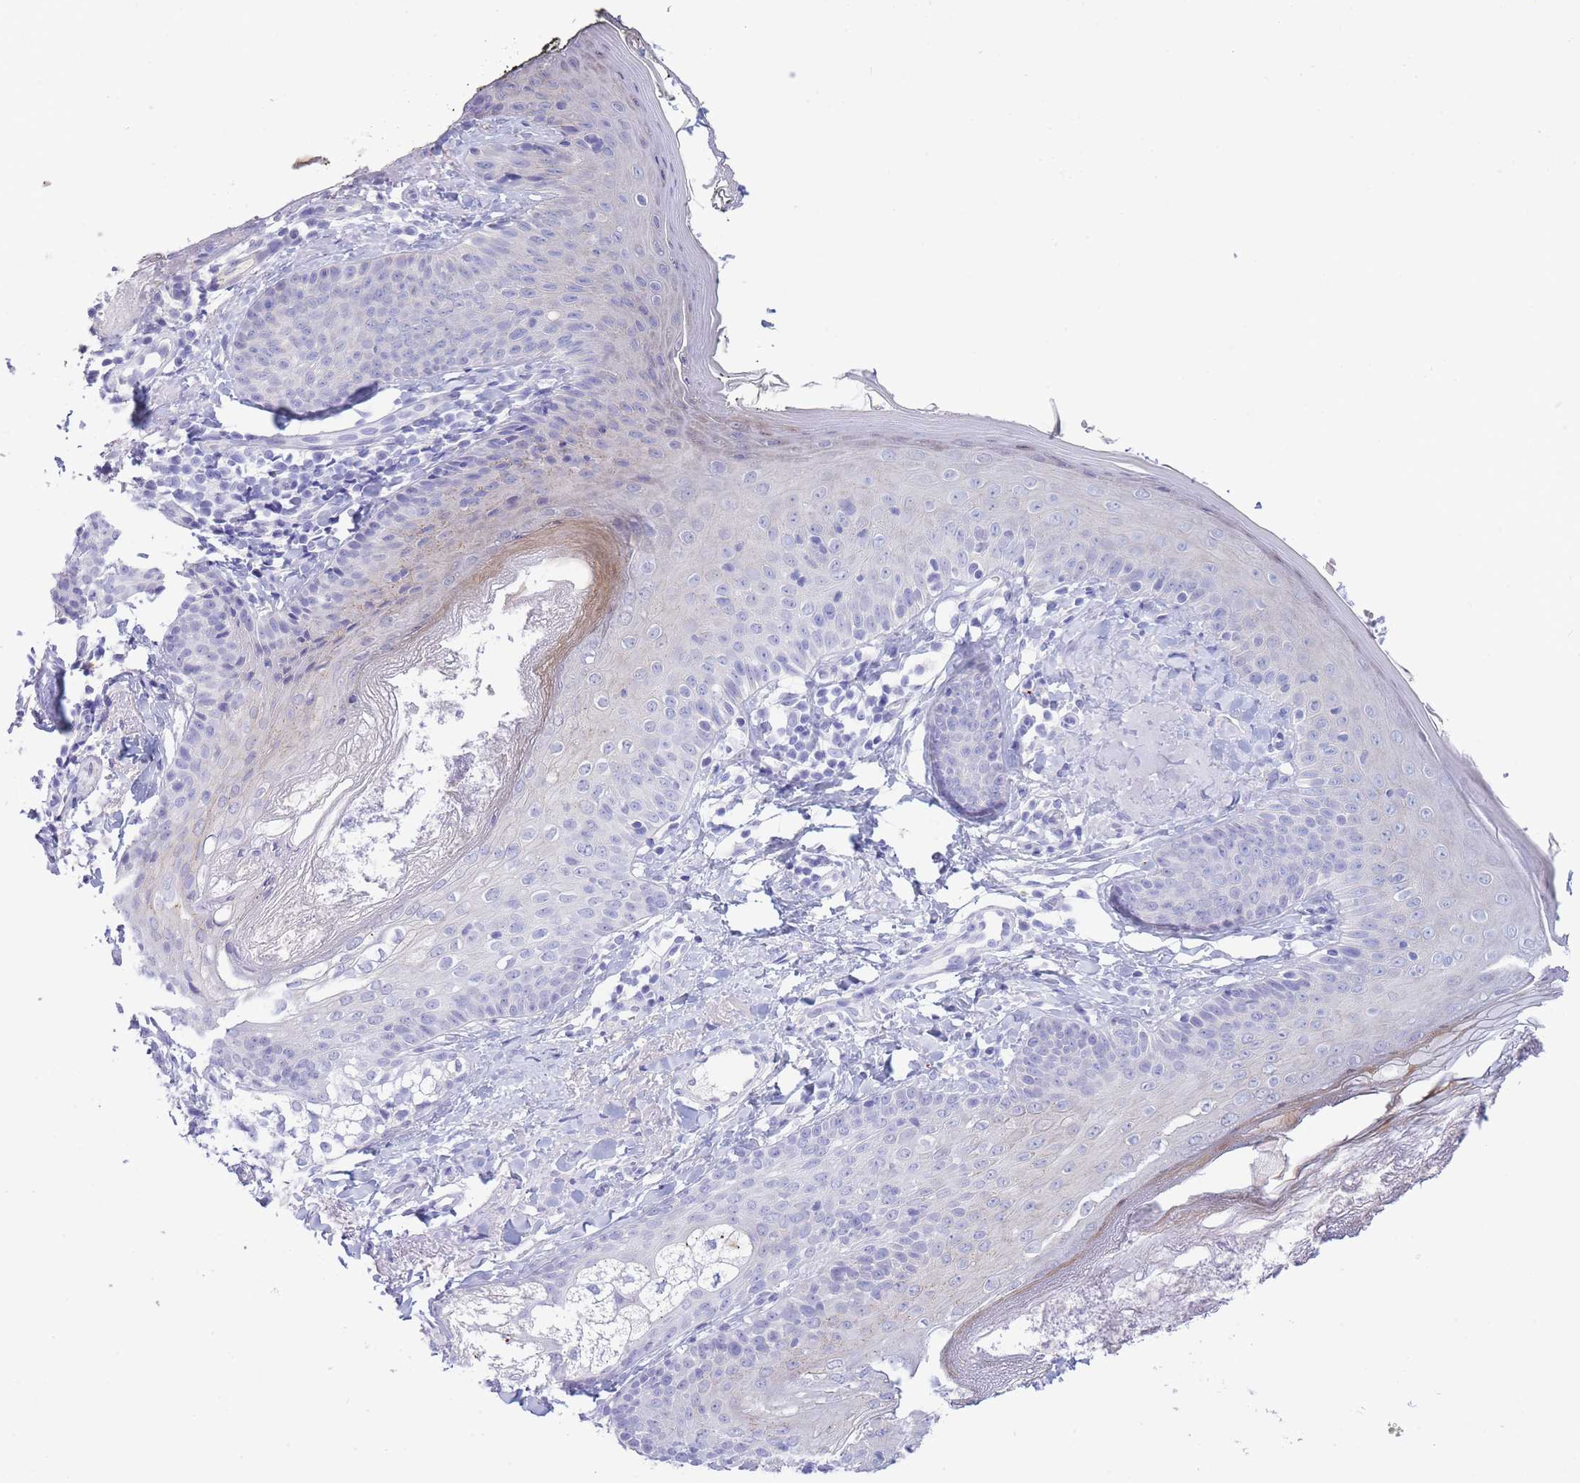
{"staining": {"intensity": "negative", "quantity": "none", "location": "none"}, "tissue": "skin", "cell_type": "Fibroblasts", "image_type": "normal", "snomed": [{"axis": "morphology", "description": "Normal tissue, NOS"}, {"axis": "topography", "description": "Skin"}], "caption": "Immunohistochemistry image of unremarkable skin stained for a protein (brown), which reveals no expression in fibroblasts.", "gene": "ASAP3", "patient": {"sex": "male", "age": 57}}